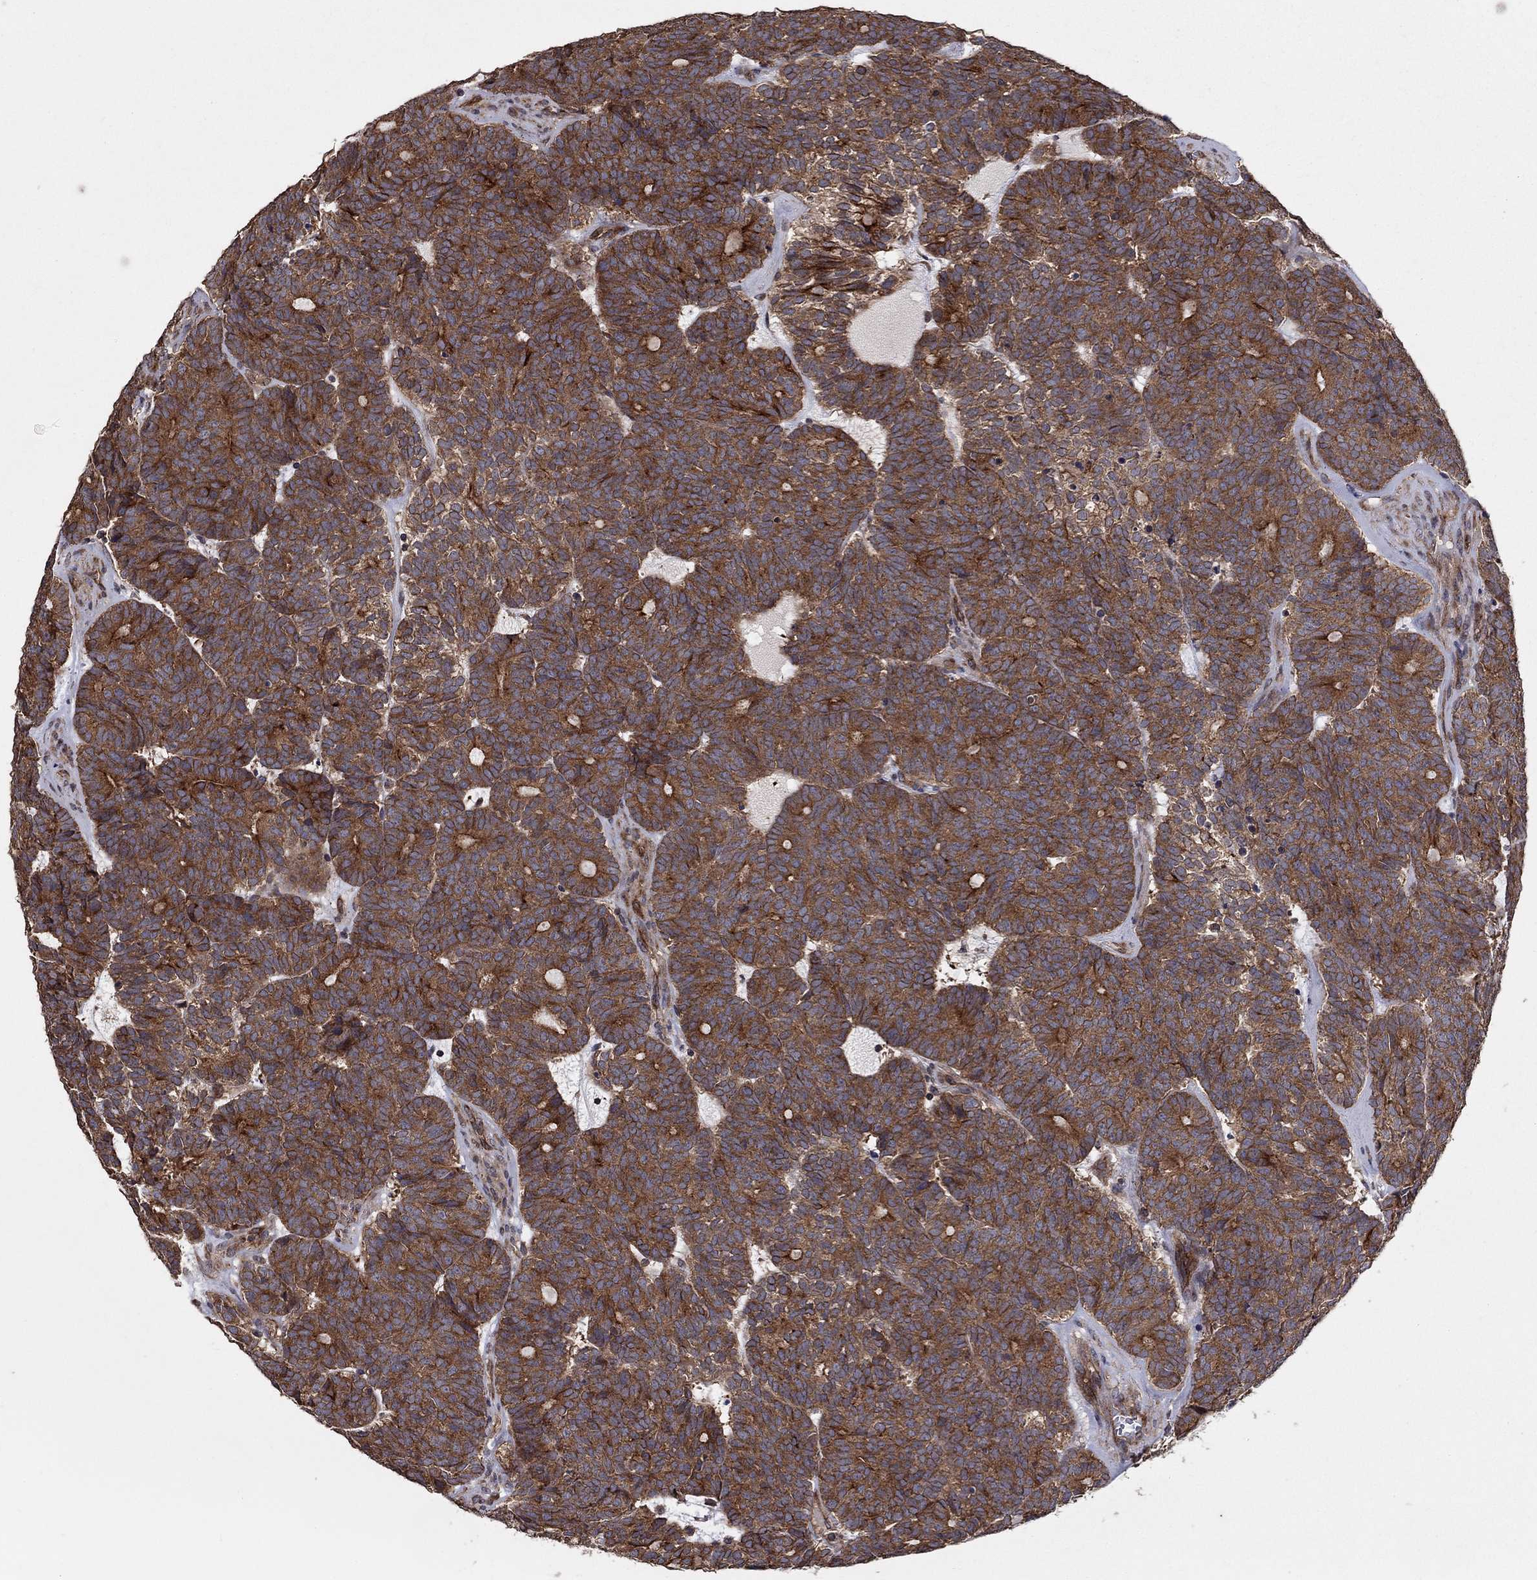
{"staining": {"intensity": "strong", "quantity": "25%-75%", "location": "cytoplasmic/membranous"}, "tissue": "head and neck cancer", "cell_type": "Tumor cells", "image_type": "cancer", "snomed": [{"axis": "morphology", "description": "Adenocarcinoma, NOS"}, {"axis": "topography", "description": "Head-Neck"}], "caption": "Human adenocarcinoma (head and neck) stained with a protein marker reveals strong staining in tumor cells.", "gene": "BMERB1", "patient": {"sex": "female", "age": 81}}